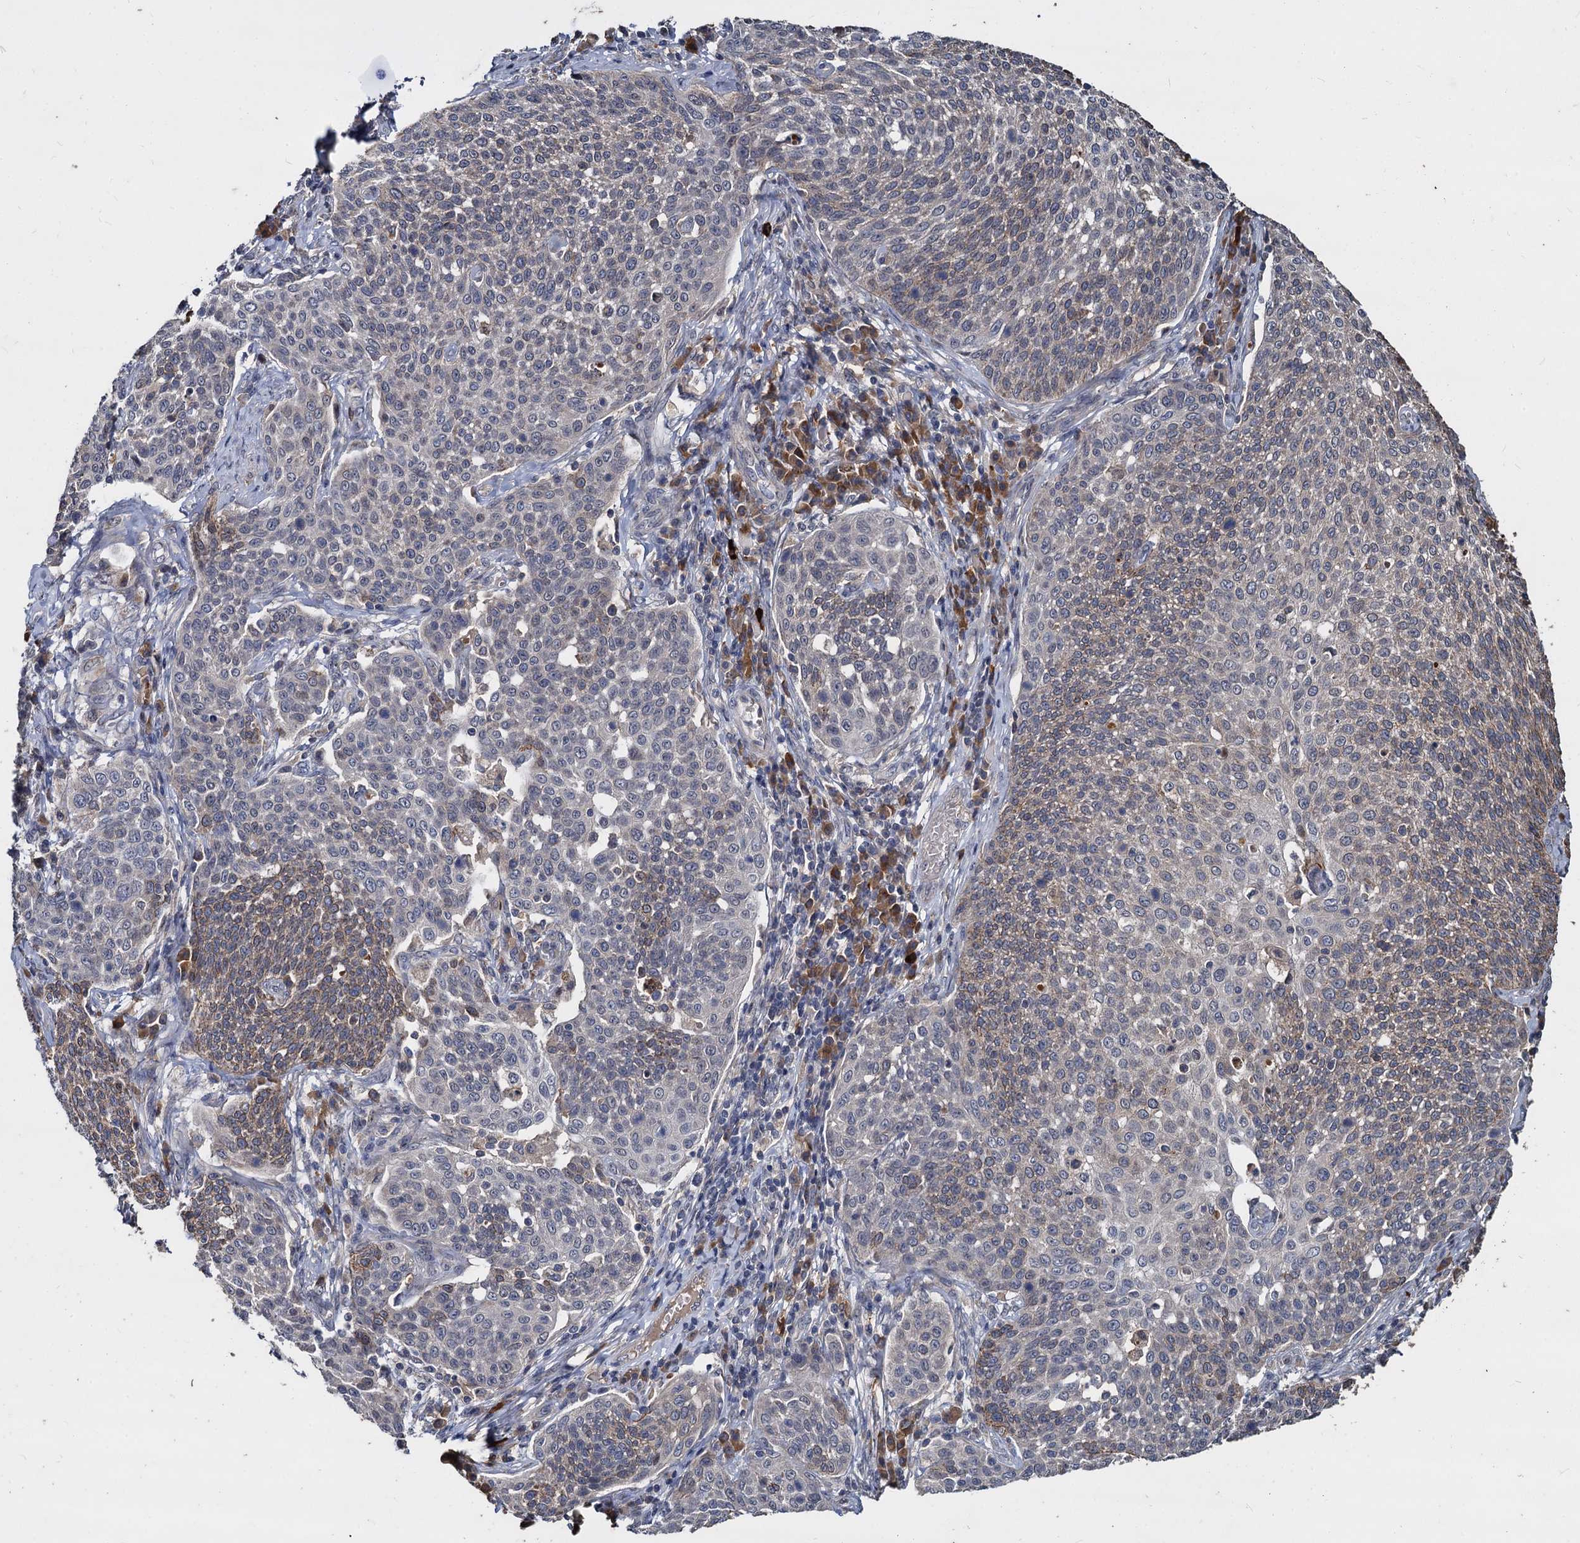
{"staining": {"intensity": "weak", "quantity": "25%-75%", "location": "cytoplasmic/membranous"}, "tissue": "cervical cancer", "cell_type": "Tumor cells", "image_type": "cancer", "snomed": [{"axis": "morphology", "description": "Squamous cell carcinoma, NOS"}, {"axis": "topography", "description": "Cervix"}], "caption": "Human cervical cancer stained for a protein (brown) shows weak cytoplasmic/membranous positive staining in approximately 25%-75% of tumor cells.", "gene": "CCDC184", "patient": {"sex": "female", "age": 34}}